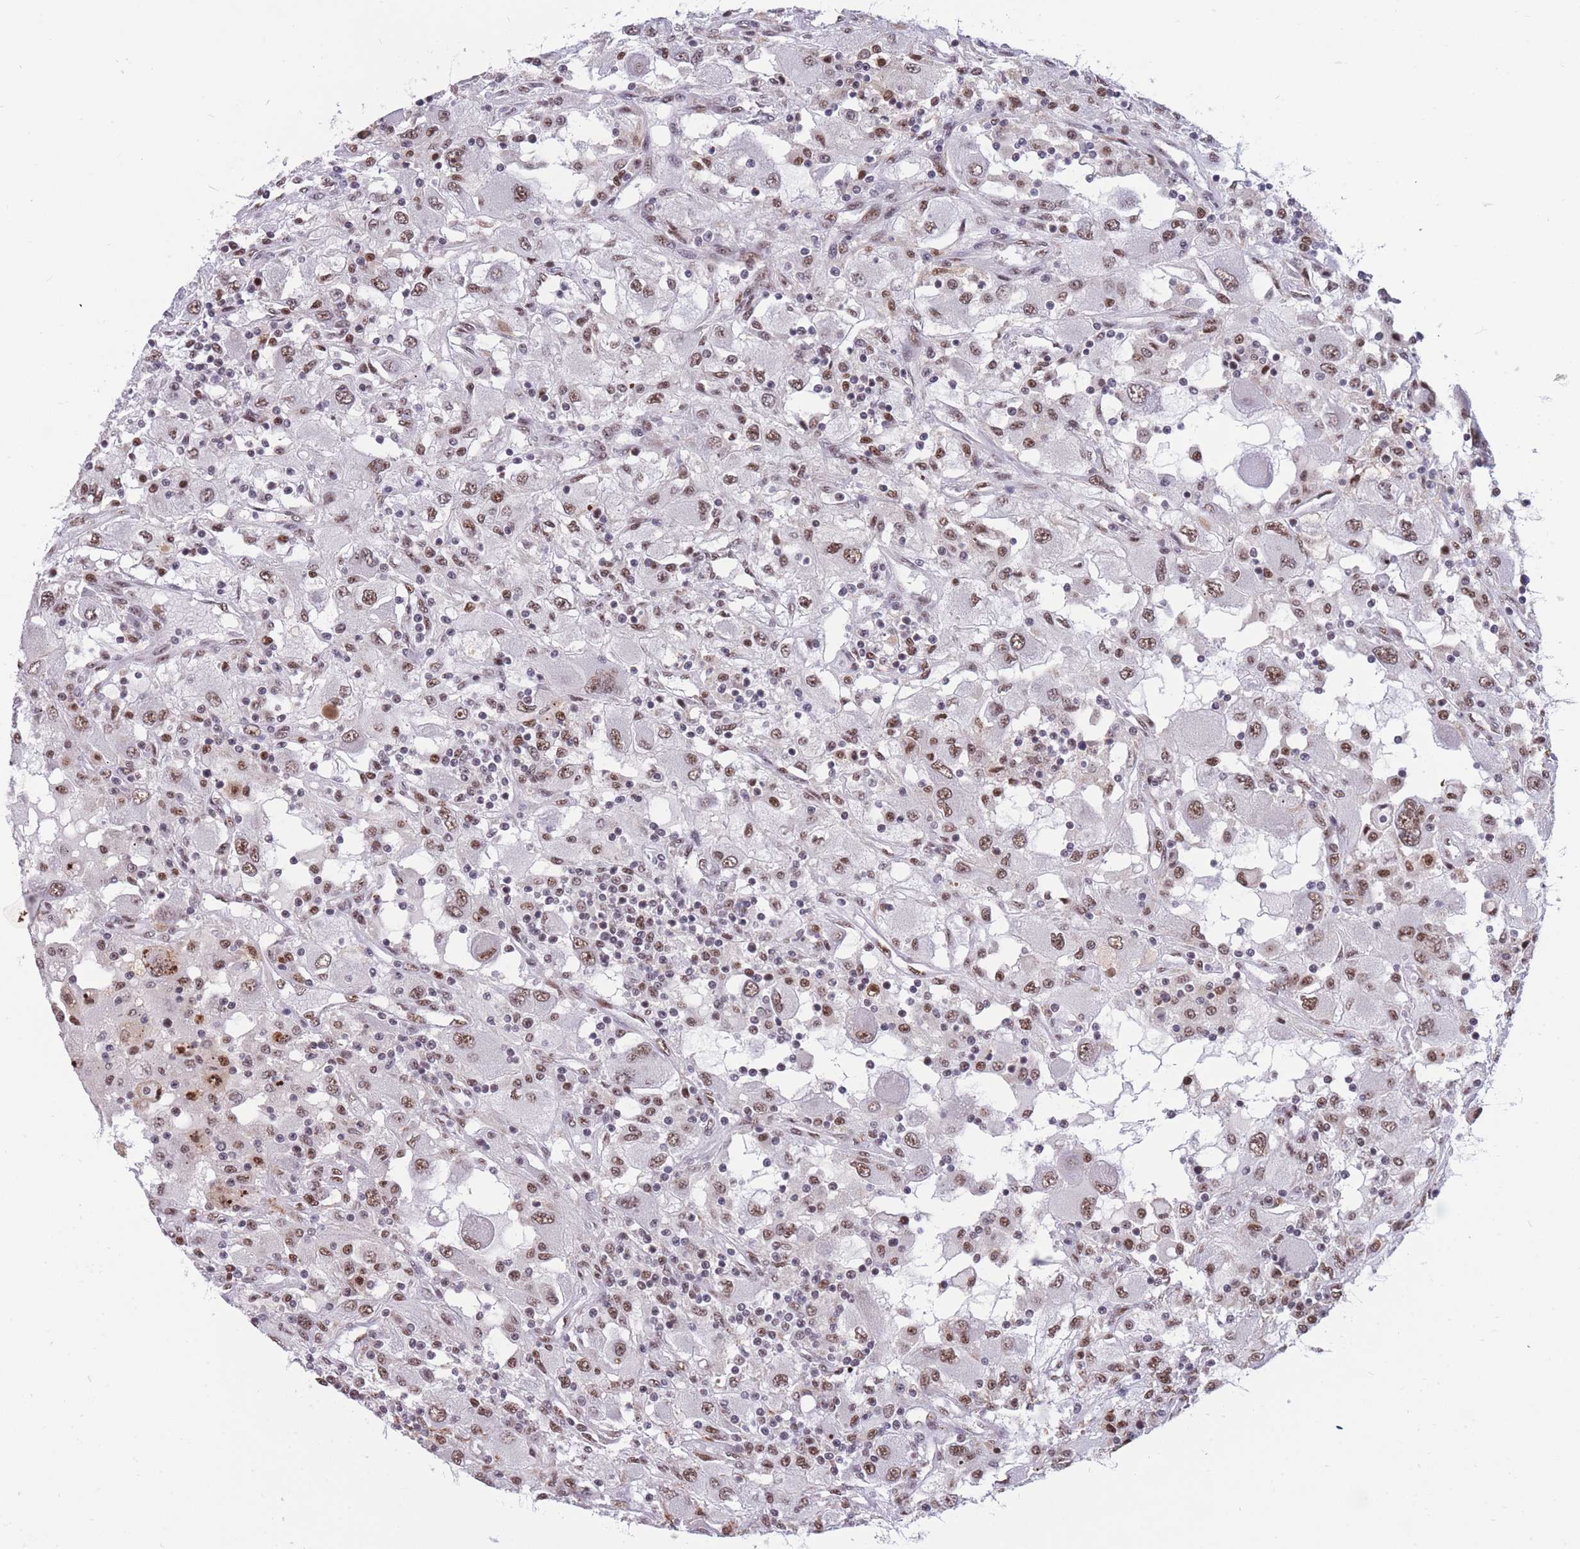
{"staining": {"intensity": "moderate", "quantity": ">75%", "location": "nuclear"}, "tissue": "renal cancer", "cell_type": "Tumor cells", "image_type": "cancer", "snomed": [{"axis": "morphology", "description": "Adenocarcinoma, NOS"}, {"axis": "topography", "description": "Kidney"}], "caption": "IHC (DAB) staining of human adenocarcinoma (renal) exhibits moderate nuclear protein positivity in about >75% of tumor cells.", "gene": "PRPF19", "patient": {"sex": "female", "age": 67}}